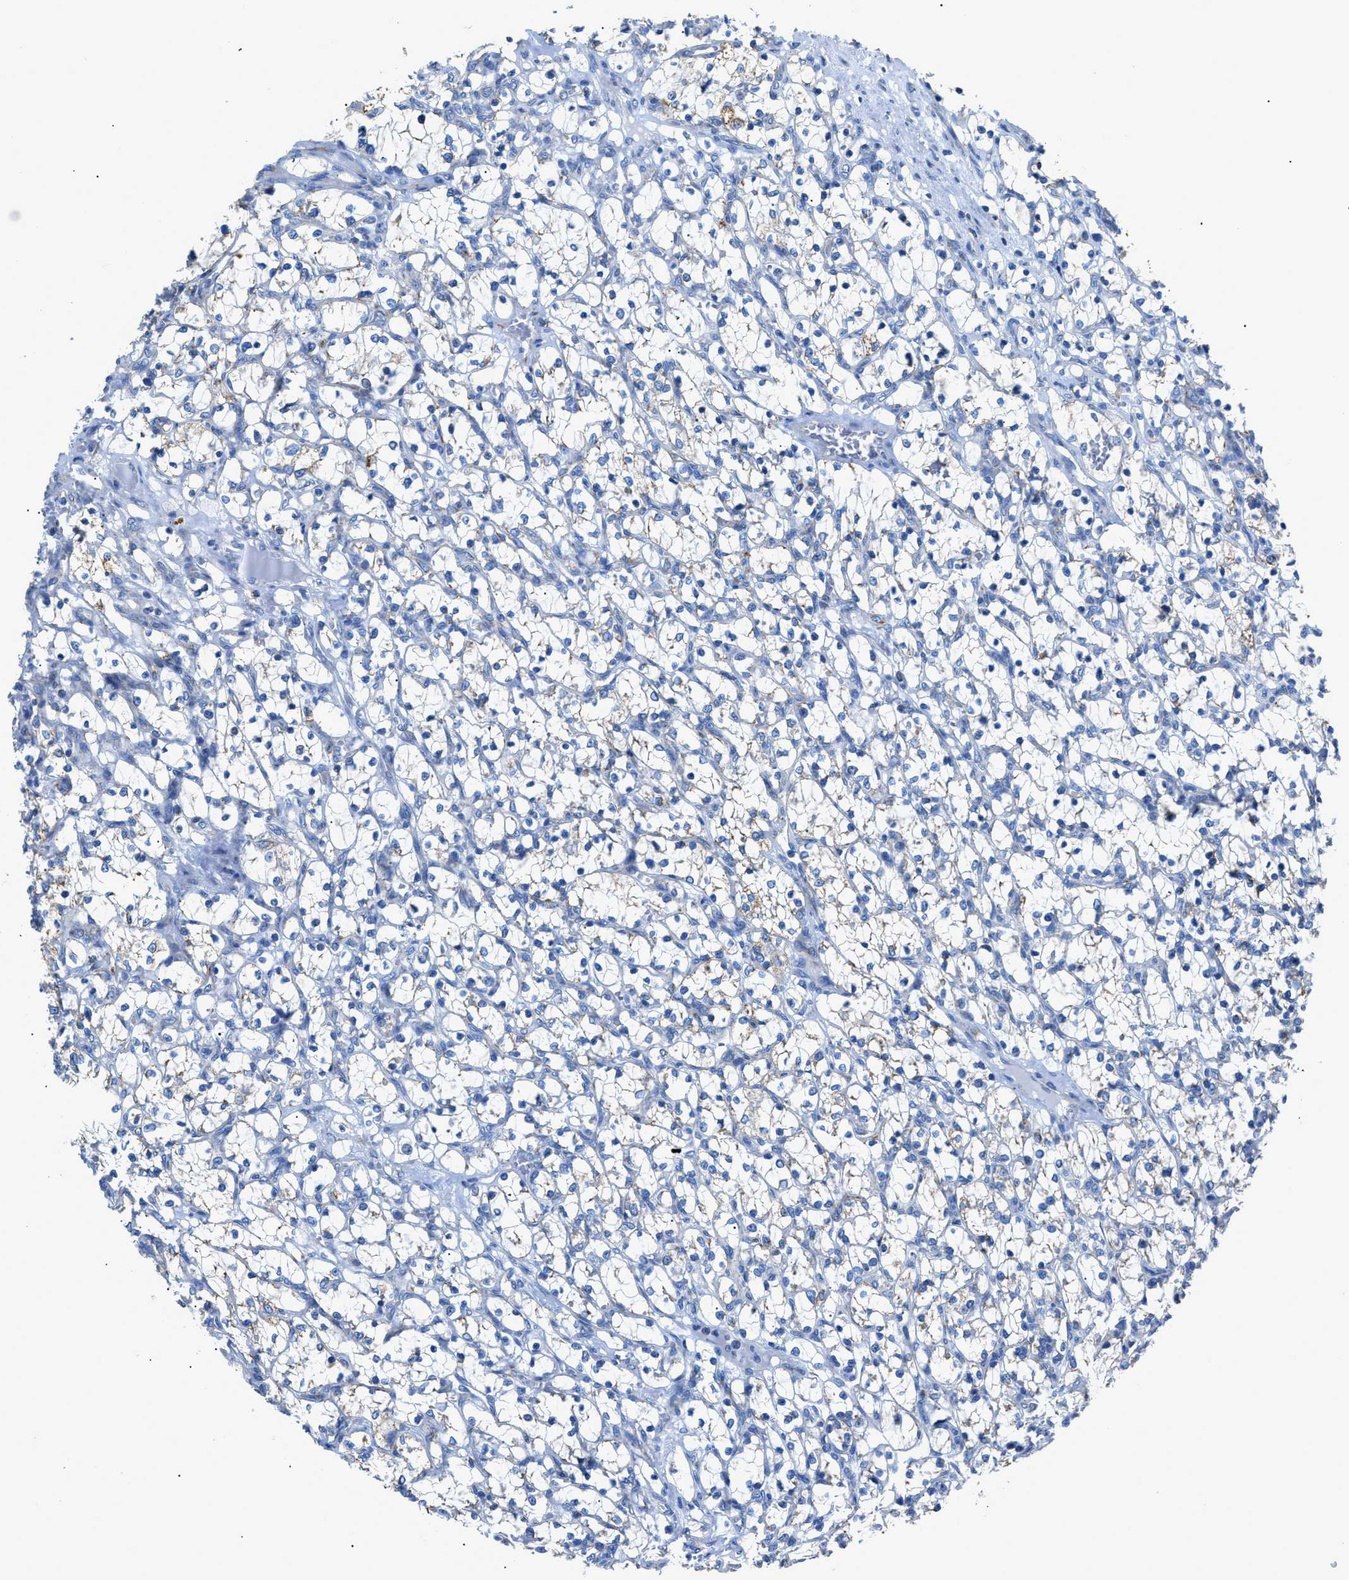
{"staining": {"intensity": "negative", "quantity": "none", "location": "none"}, "tissue": "renal cancer", "cell_type": "Tumor cells", "image_type": "cancer", "snomed": [{"axis": "morphology", "description": "Adenocarcinoma, NOS"}, {"axis": "topography", "description": "Kidney"}], "caption": "DAB immunohistochemical staining of human renal cancer reveals no significant expression in tumor cells.", "gene": "ZDHHC3", "patient": {"sex": "female", "age": 69}}